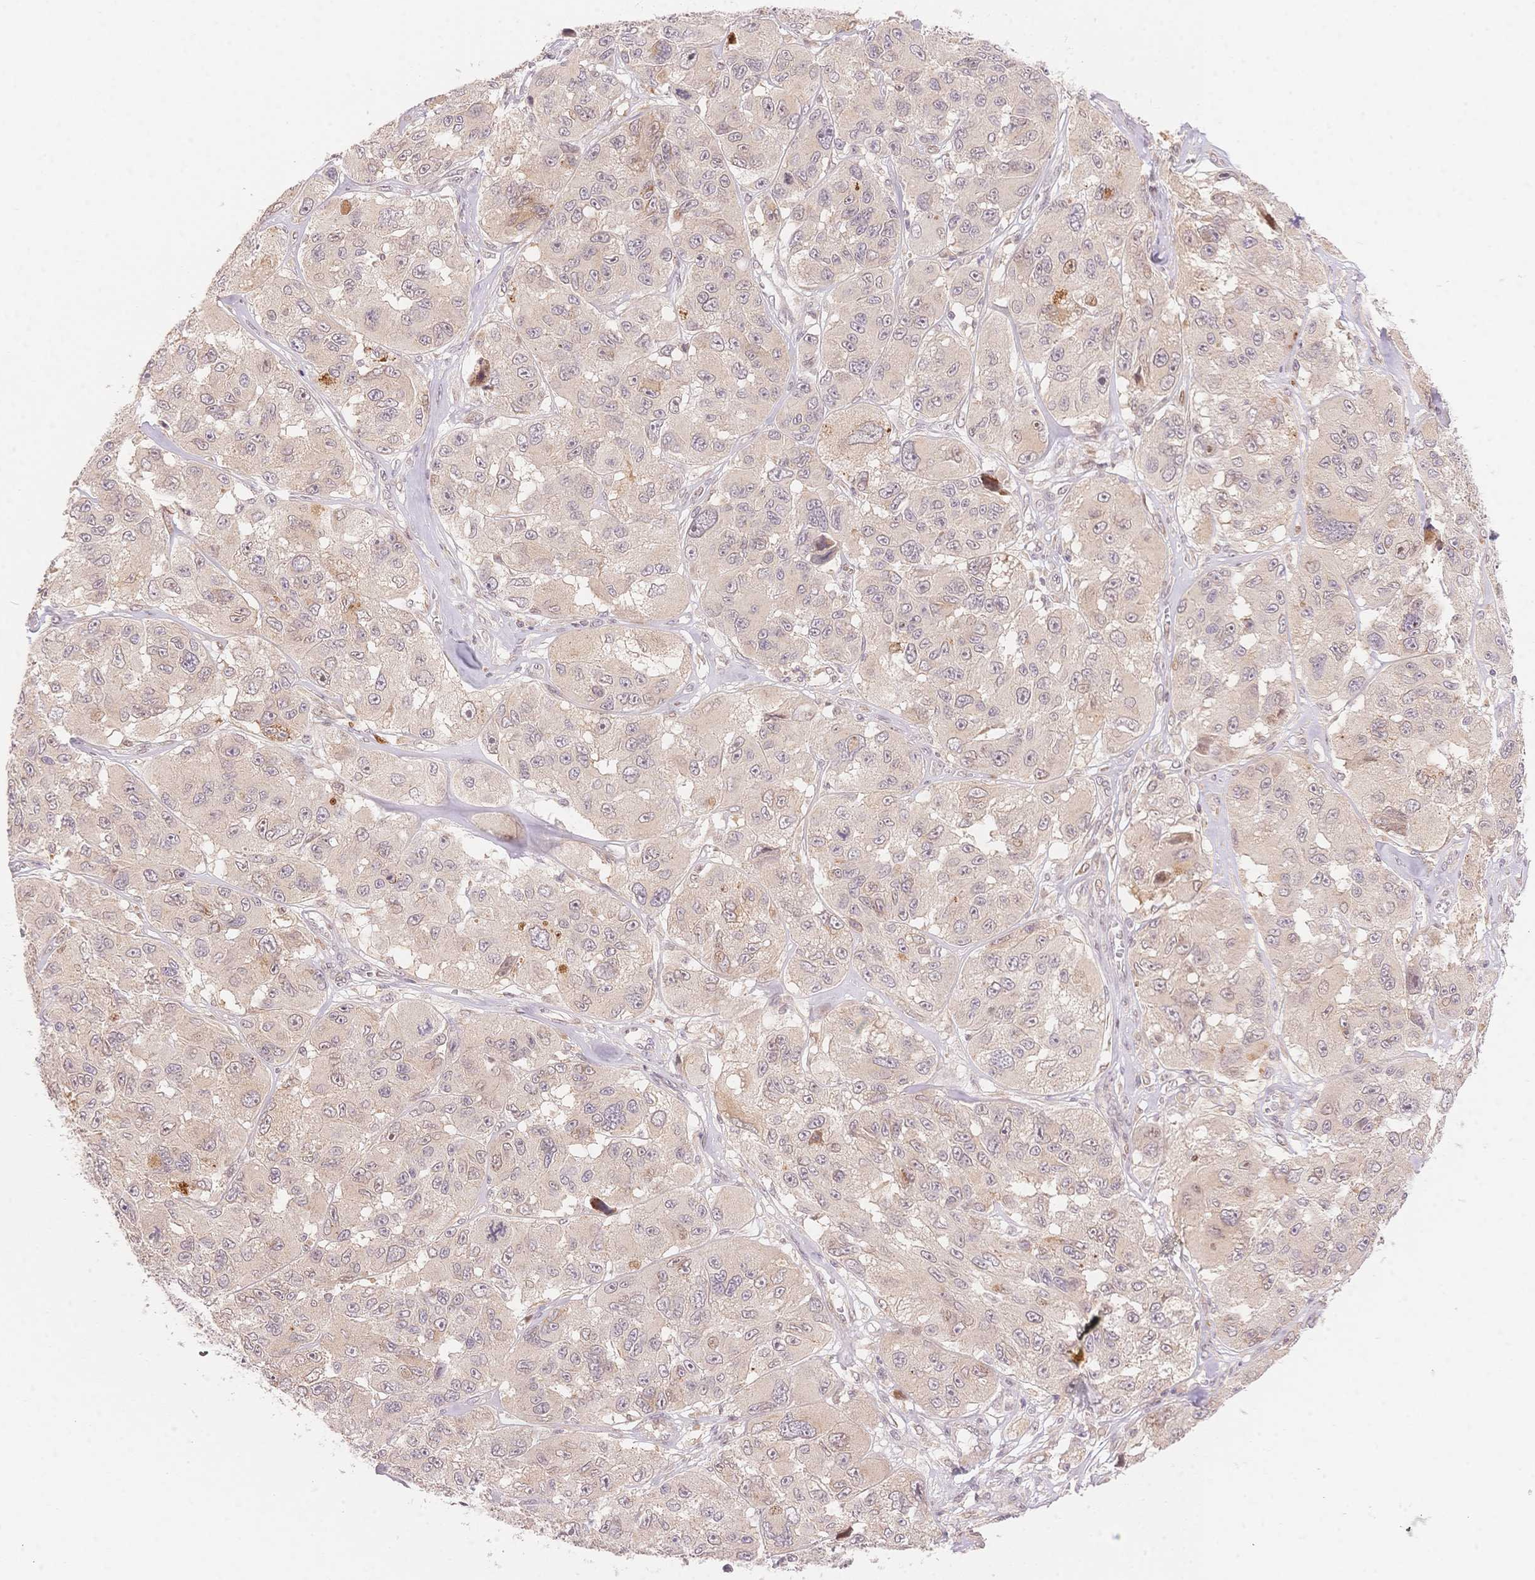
{"staining": {"intensity": "moderate", "quantity": "<25%", "location": "cytoplasmic/membranous"}, "tissue": "melanoma", "cell_type": "Tumor cells", "image_type": "cancer", "snomed": [{"axis": "morphology", "description": "Malignant melanoma, NOS"}, {"axis": "topography", "description": "Skin"}], "caption": "Moderate cytoplasmic/membranous protein positivity is seen in approximately <25% of tumor cells in melanoma.", "gene": "STK39", "patient": {"sex": "female", "age": 66}}